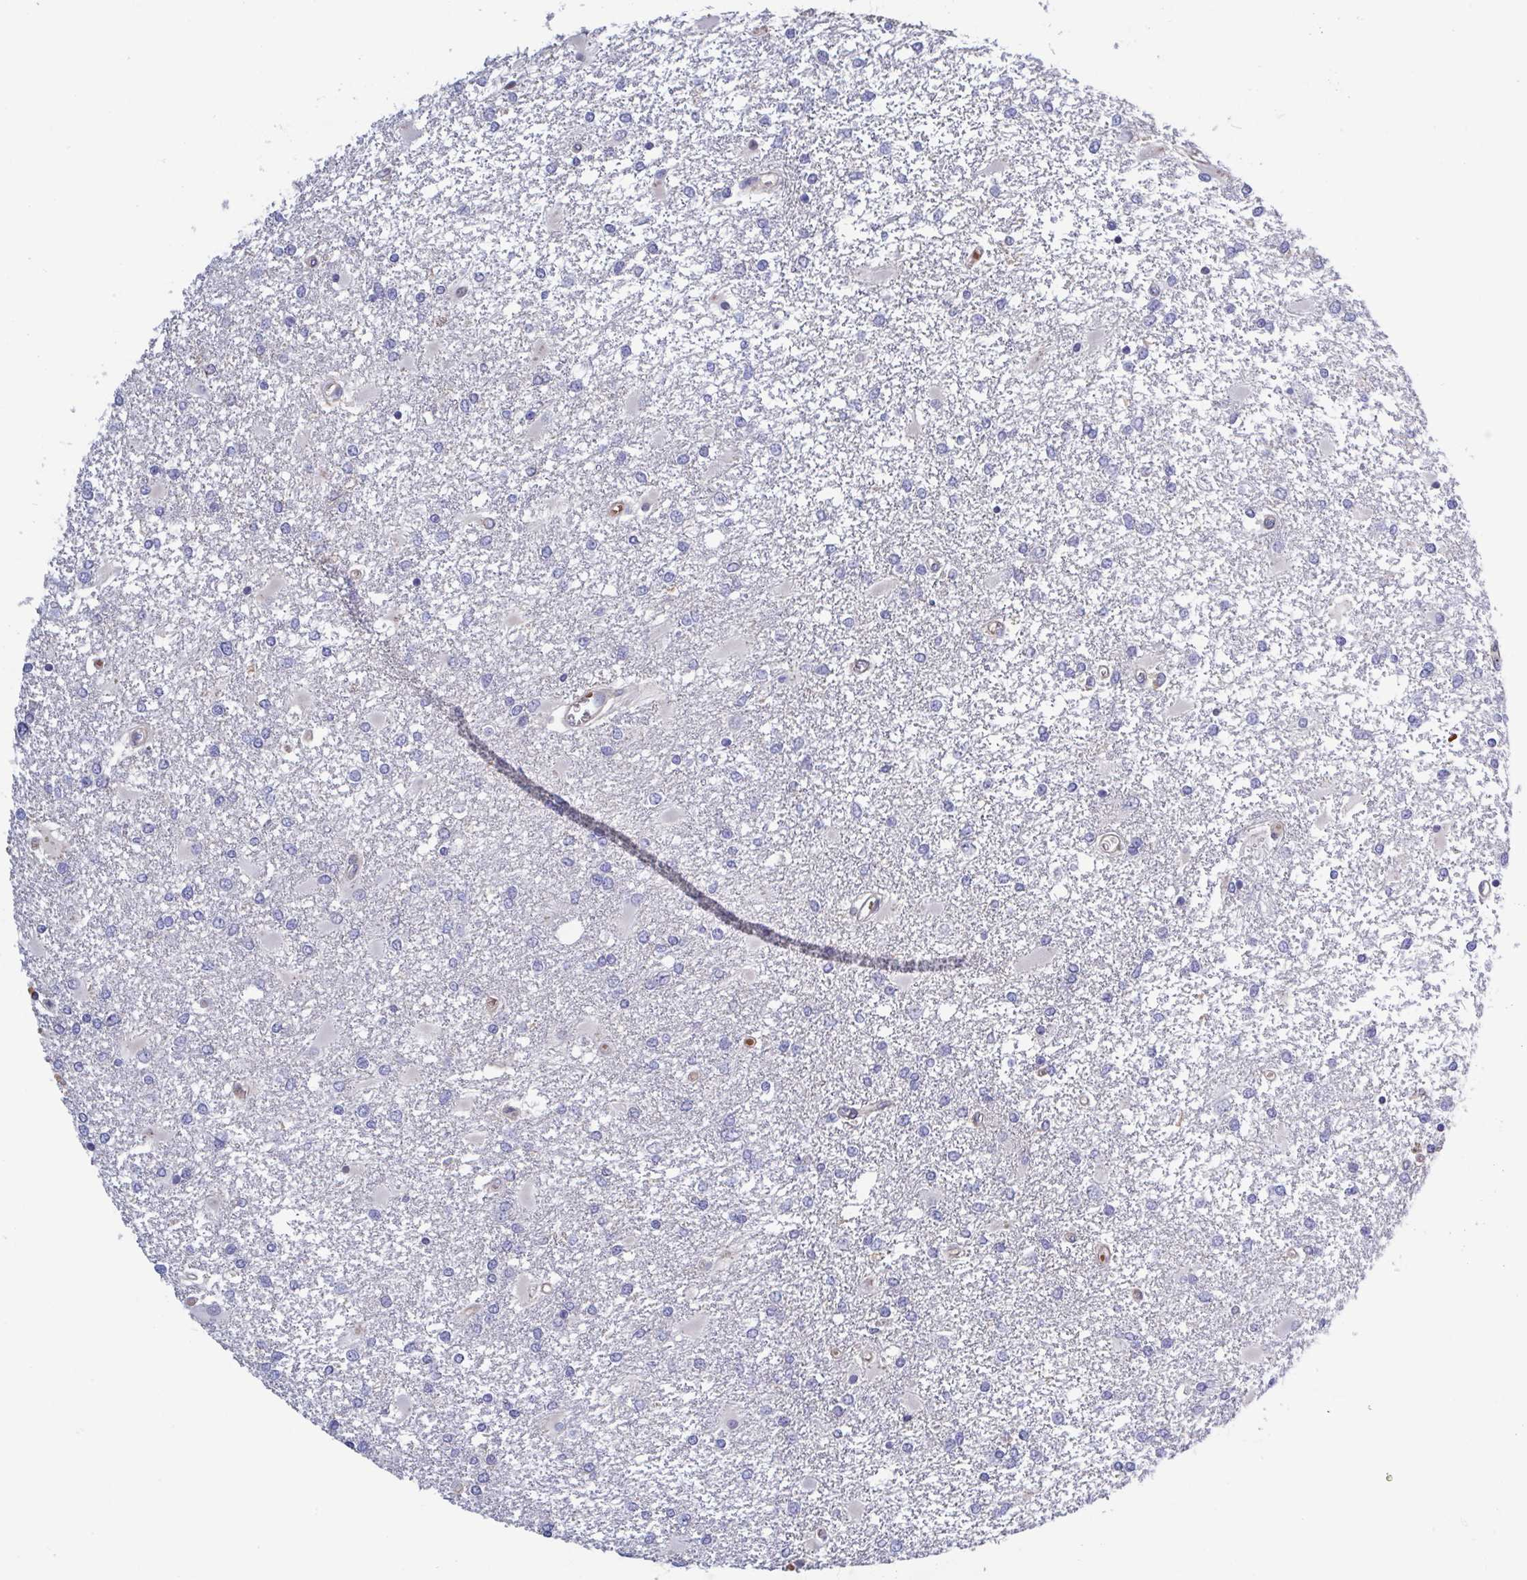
{"staining": {"intensity": "negative", "quantity": "none", "location": "none"}, "tissue": "glioma", "cell_type": "Tumor cells", "image_type": "cancer", "snomed": [{"axis": "morphology", "description": "Glioma, malignant, High grade"}, {"axis": "topography", "description": "Cerebral cortex"}], "caption": "Immunohistochemistry of high-grade glioma (malignant) shows no positivity in tumor cells.", "gene": "LRRC38", "patient": {"sex": "male", "age": 79}}